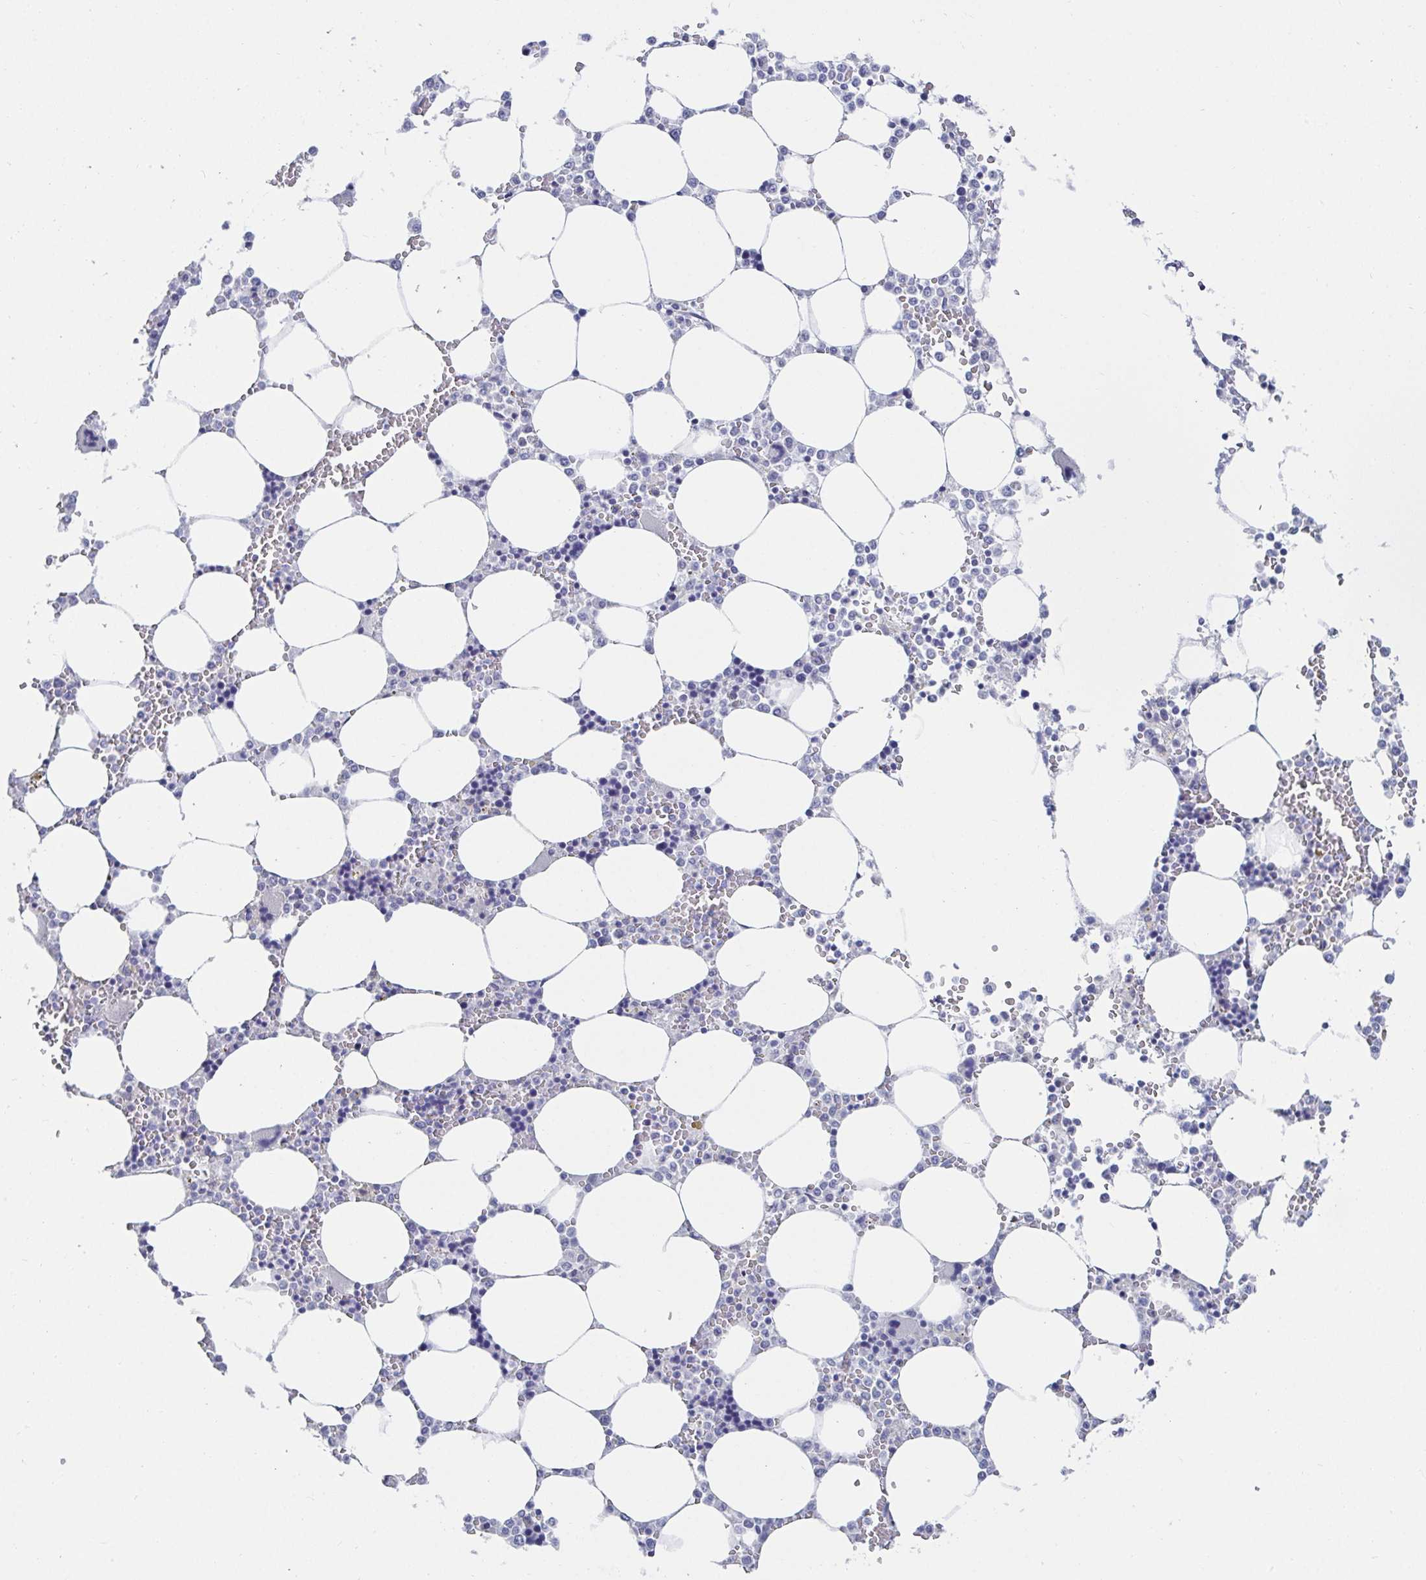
{"staining": {"intensity": "negative", "quantity": "none", "location": "none"}, "tissue": "bone marrow", "cell_type": "Hematopoietic cells", "image_type": "normal", "snomed": [{"axis": "morphology", "description": "Normal tissue, NOS"}, {"axis": "topography", "description": "Bone marrow"}], "caption": "Human bone marrow stained for a protein using immunohistochemistry (IHC) exhibits no positivity in hematopoietic cells.", "gene": "OR10K1", "patient": {"sex": "male", "age": 64}}